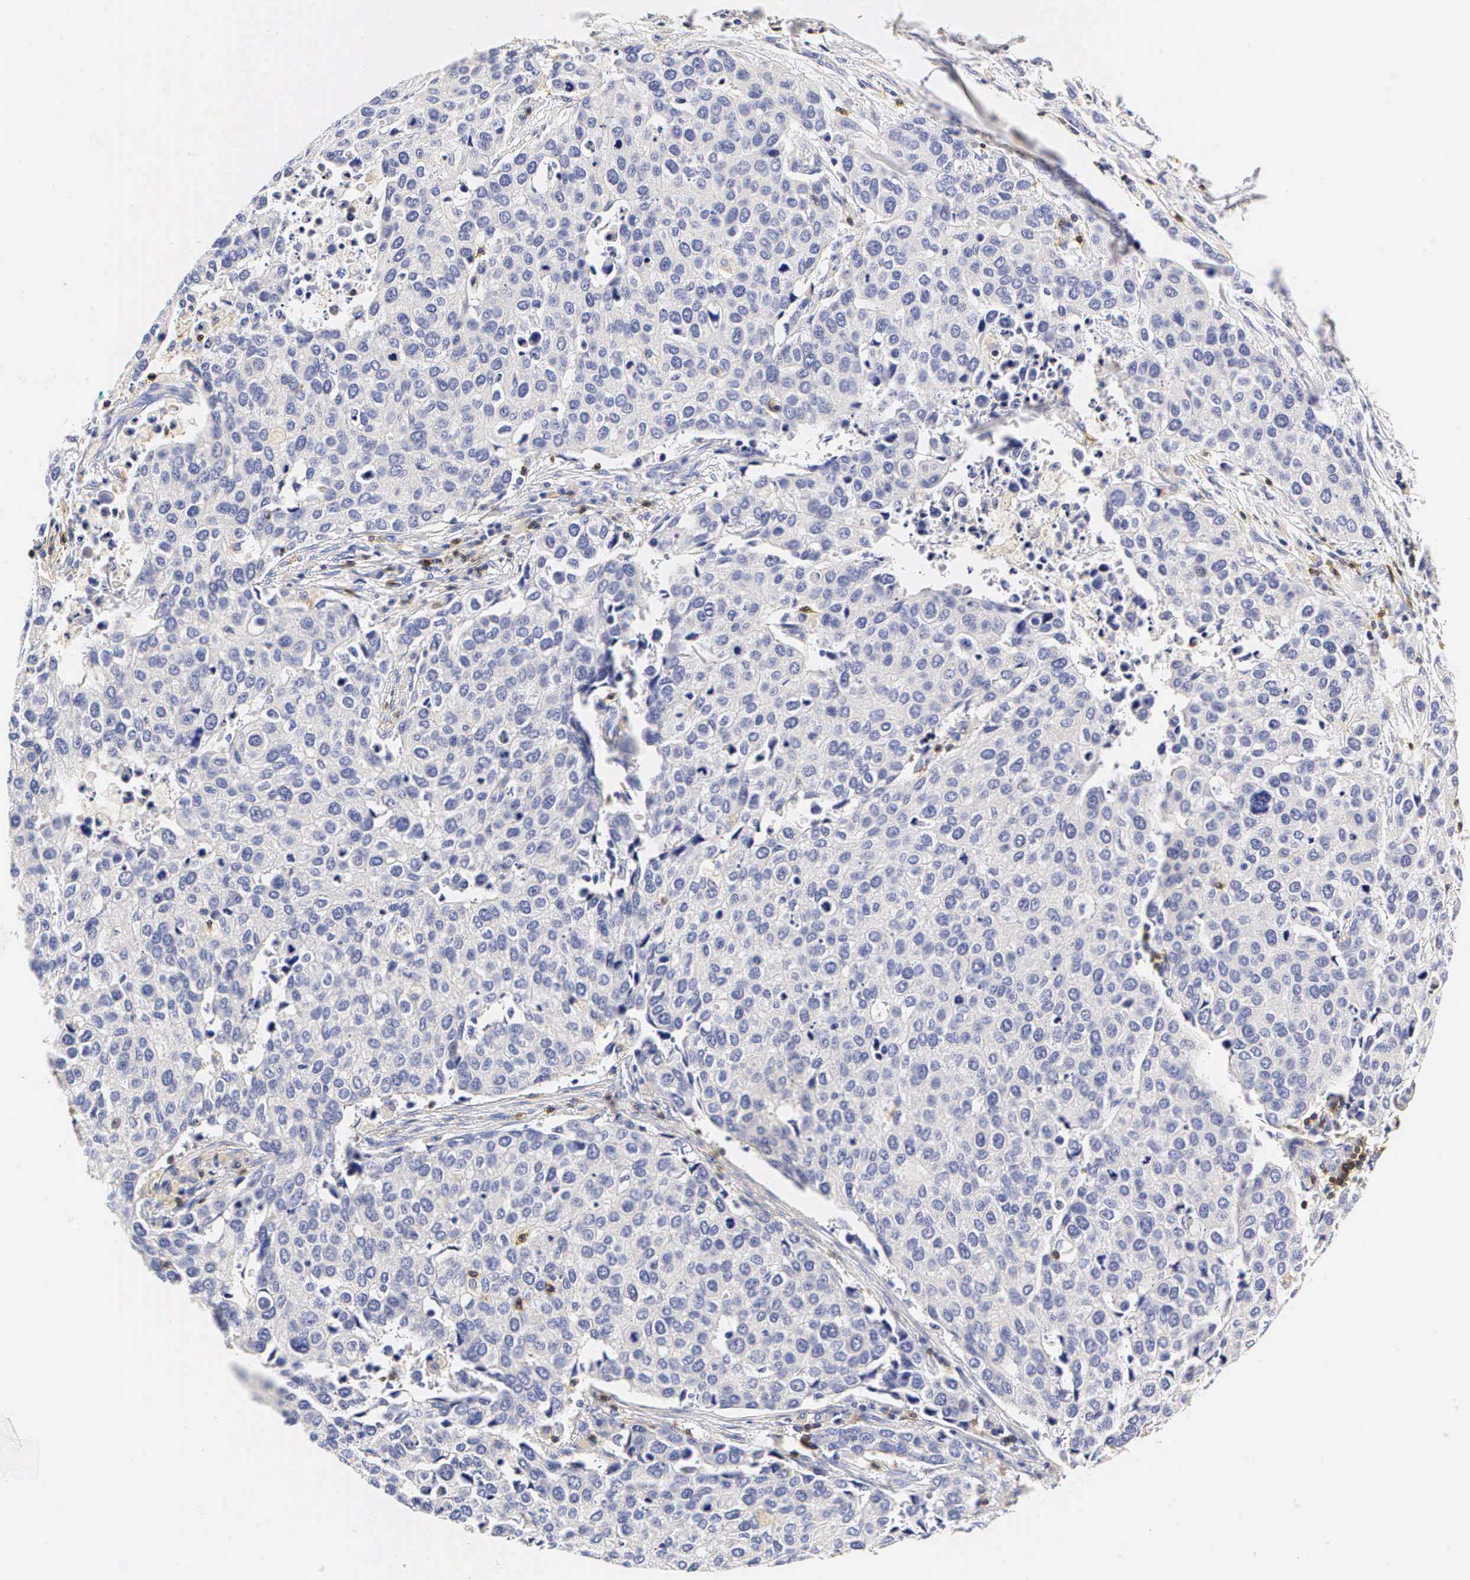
{"staining": {"intensity": "negative", "quantity": "none", "location": "none"}, "tissue": "cervical cancer", "cell_type": "Tumor cells", "image_type": "cancer", "snomed": [{"axis": "morphology", "description": "Squamous cell carcinoma, NOS"}, {"axis": "topography", "description": "Cervix"}], "caption": "High power microscopy image of an immunohistochemistry (IHC) micrograph of cervical cancer (squamous cell carcinoma), revealing no significant positivity in tumor cells. The staining is performed using DAB (3,3'-diaminobenzidine) brown chromogen with nuclei counter-stained in using hematoxylin.", "gene": "CD3E", "patient": {"sex": "female", "age": 54}}